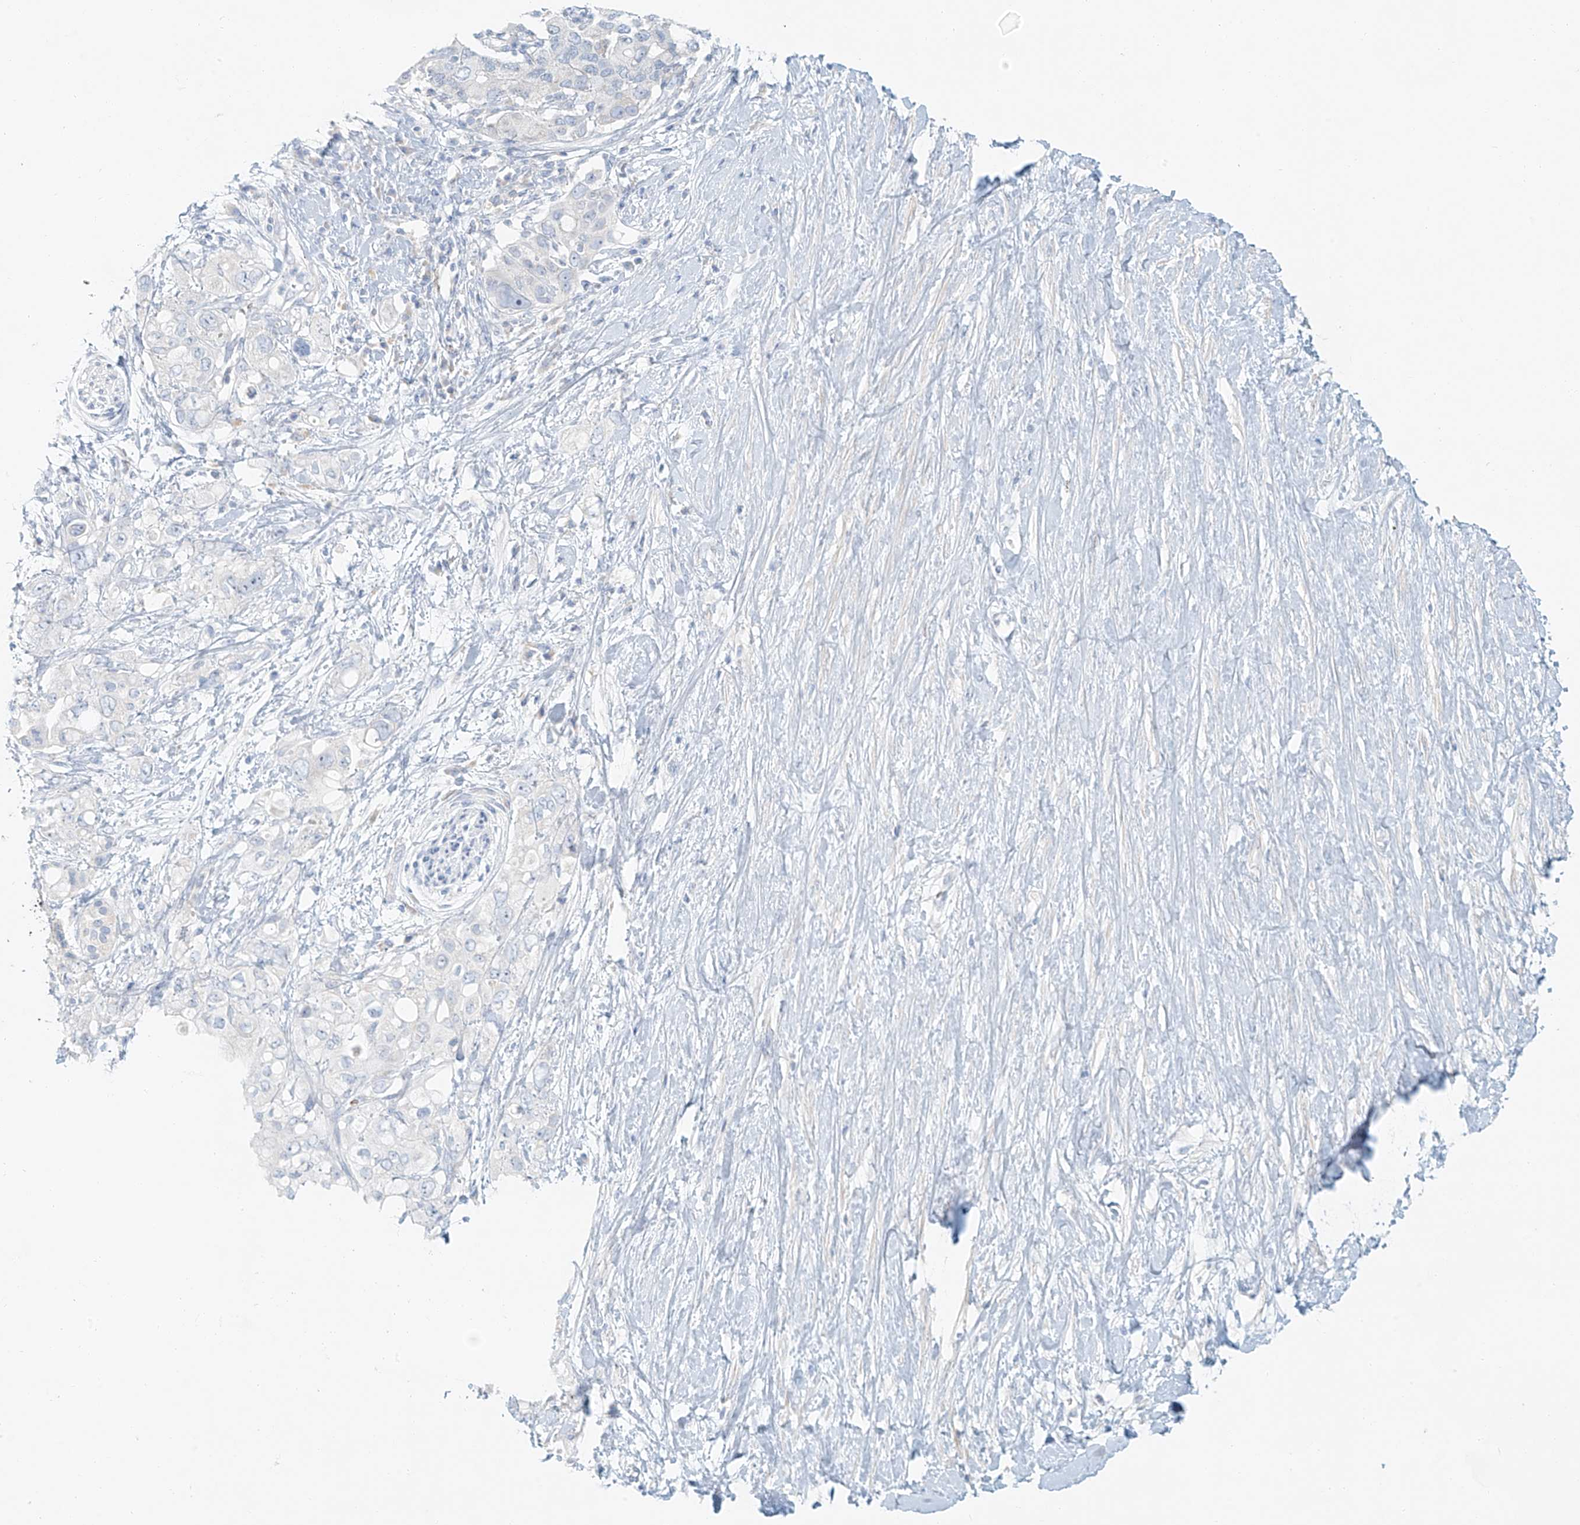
{"staining": {"intensity": "negative", "quantity": "none", "location": "none"}, "tissue": "pancreatic cancer", "cell_type": "Tumor cells", "image_type": "cancer", "snomed": [{"axis": "morphology", "description": "Adenocarcinoma, NOS"}, {"axis": "topography", "description": "Pancreas"}], "caption": "This is a micrograph of IHC staining of pancreatic cancer, which shows no staining in tumor cells.", "gene": "PGC", "patient": {"sex": "female", "age": 56}}